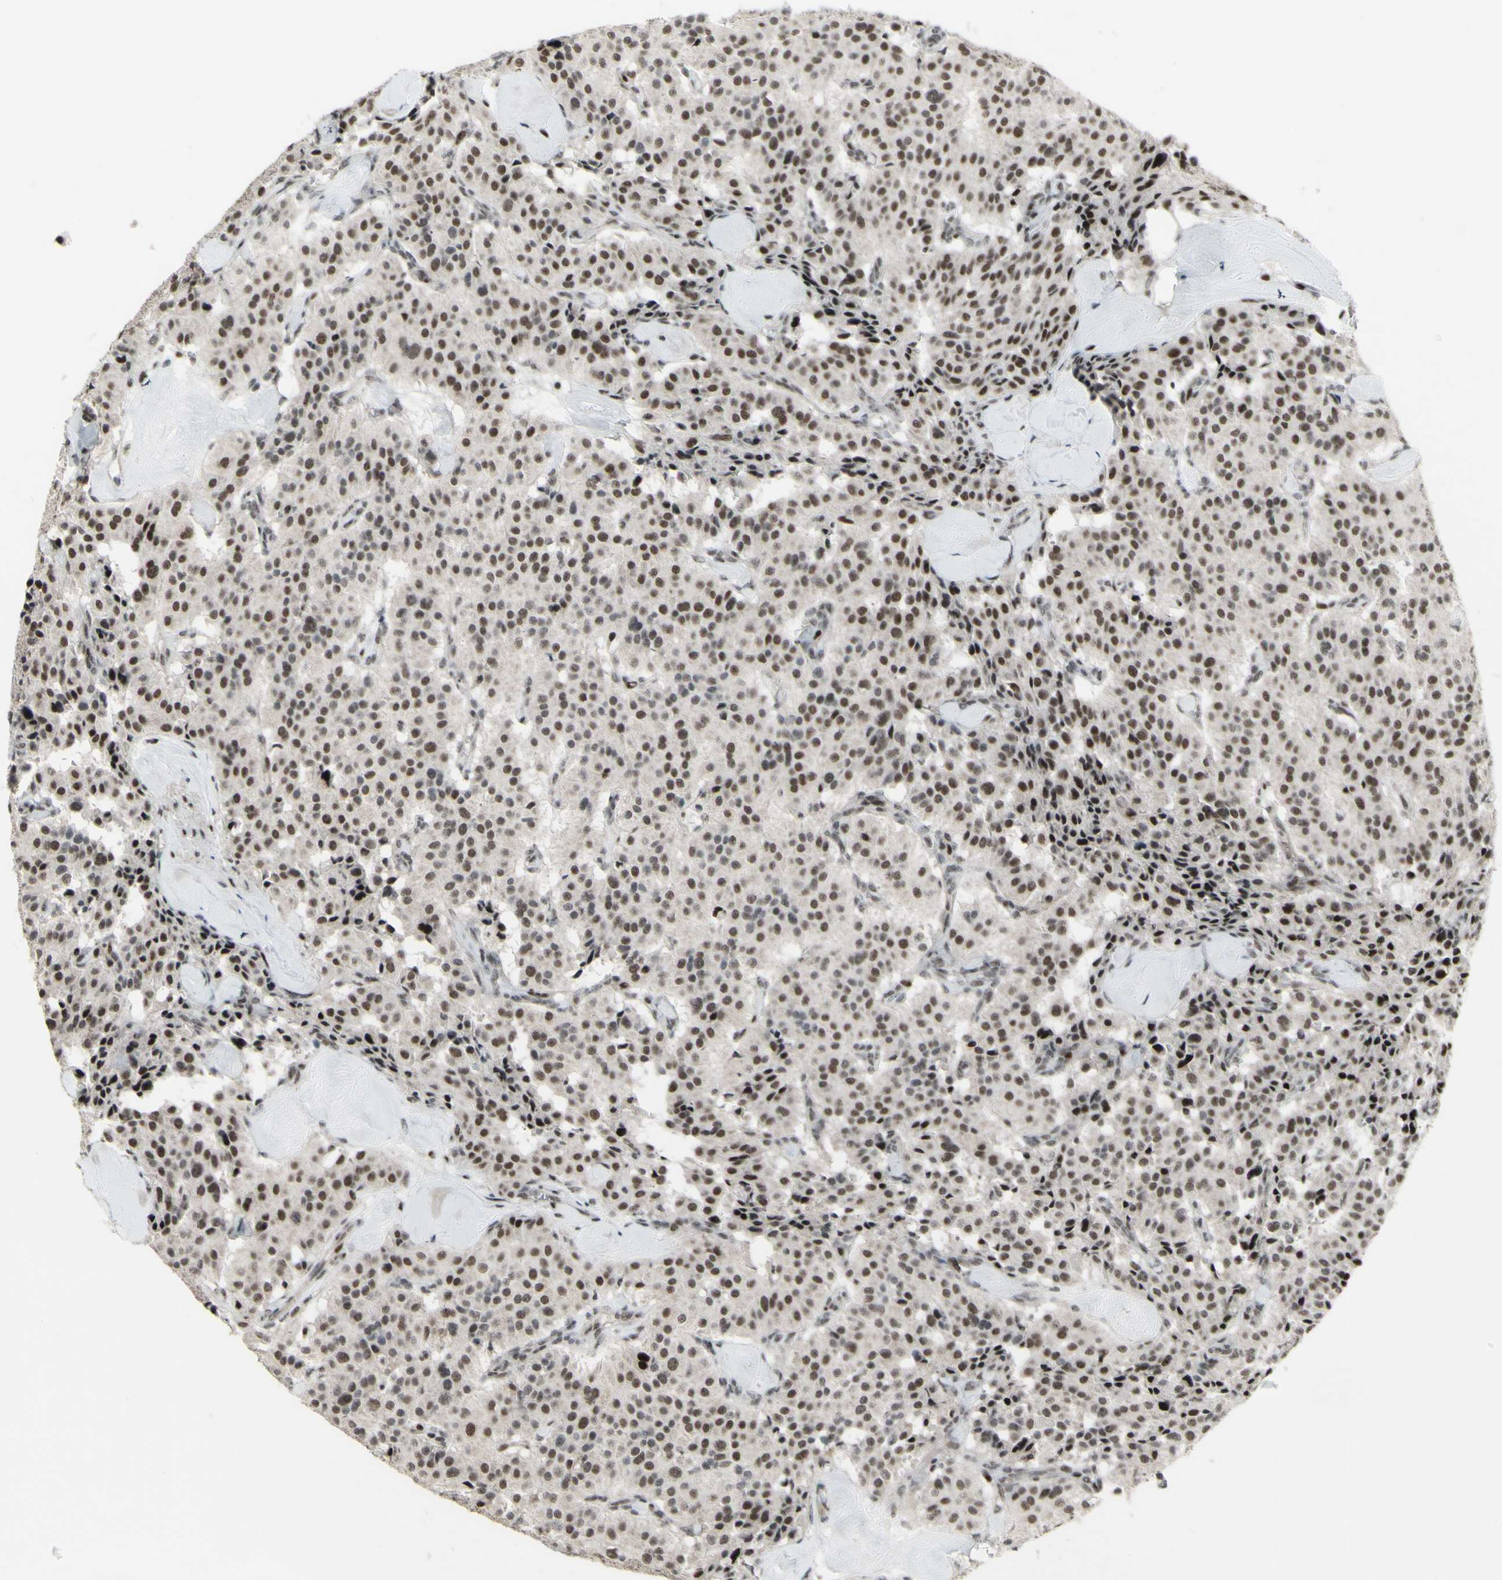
{"staining": {"intensity": "strong", "quantity": ">75%", "location": "nuclear"}, "tissue": "carcinoid", "cell_type": "Tumor cells", "image_type": "cancer", "snomed": [{"axis": "morphology", "description": "Carcinoid, malignant, NOS"}, {"axis": "topography", "description": "Lung"}], "caption": "Protein staining of malignant carcinoid tissue exhibits strong nuclear staining in approximately >75% of tumor cells. The protein of interest is shown in brown color, while the nuclei are stained blue.", "gene": "SUPT6H", "patient": {"sex": "male", "age": 30}}